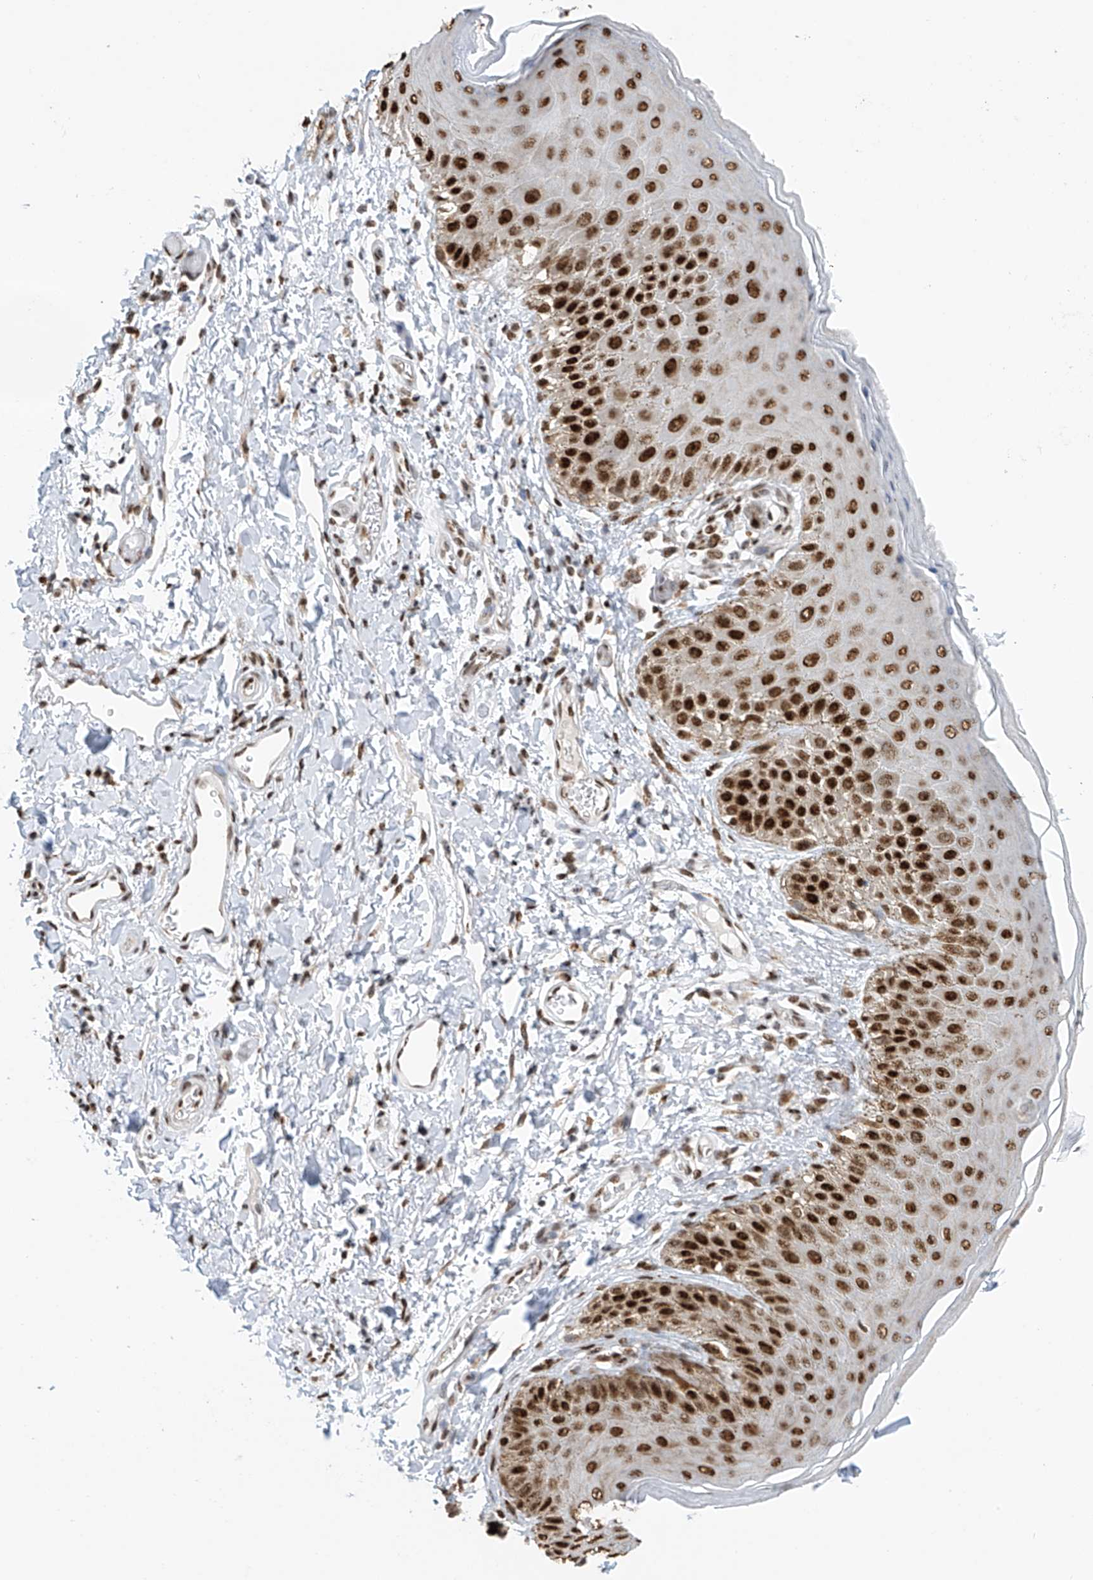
{"staining": {"intensity": "strong", "quantity": ">75%", "location": "nuclear"}, "tissue": "skin", "cell_type": "Epidermal cells", "image_type": "normal", "snomed": [{"axis": "morphology", "description": "Normal tissue, NOS"}, {"axis": "topography", "description": "Anal"}], "caption": "The immunohistochemical stain shows strong nuclear staining in epidermal cells of unremarkable skin. The staining is performed using DAB brown chromogen to label protein expression. The nuclei are counter-stained blue using hematoxylin.", "gene": "APLF", "patient": {"sex": "male", "age": 44}}